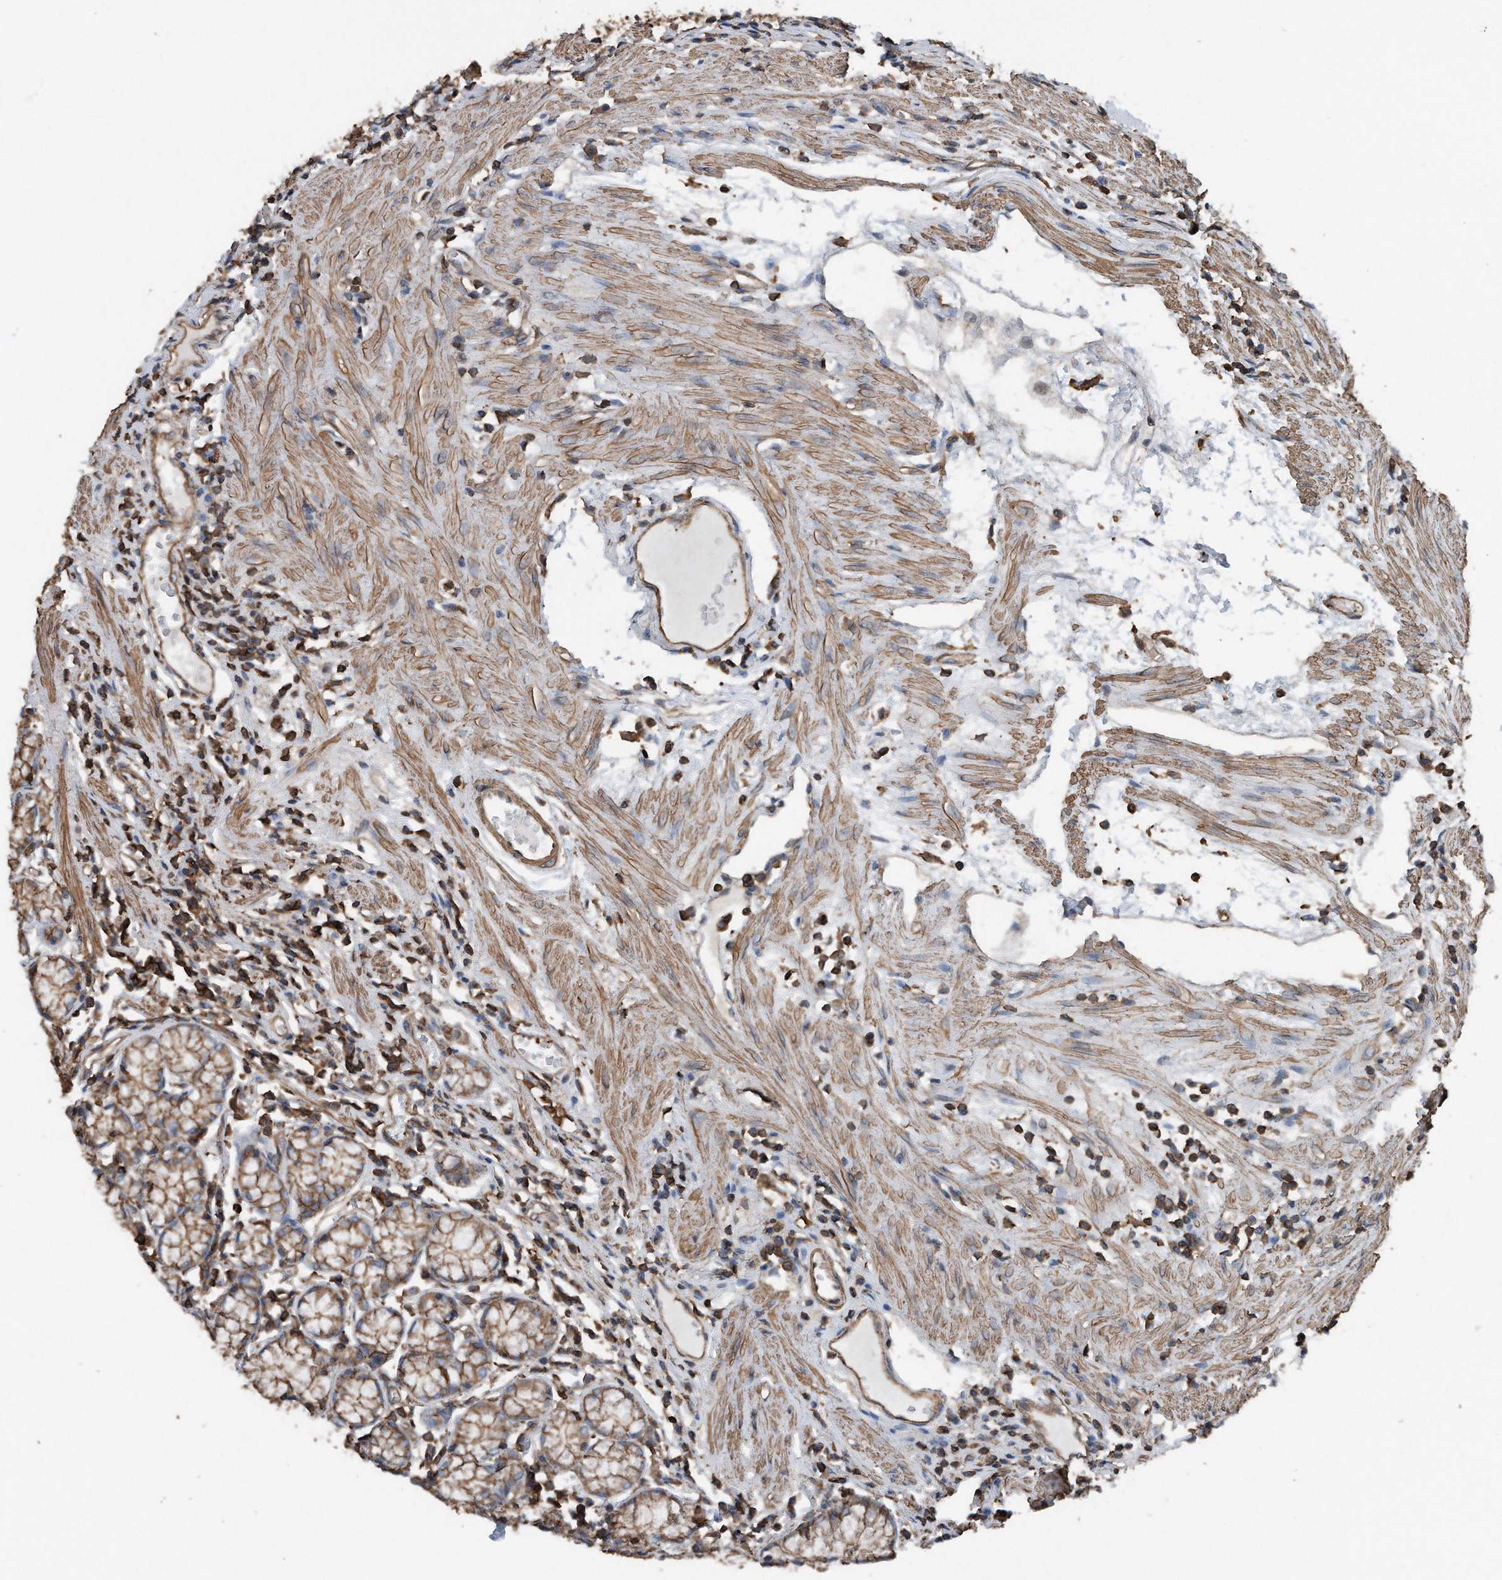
{"staining": {"intensity": "moderate", "quantity": ">75%", "location": "cytoplasmic/membranous"}, "tissue": "stomach", "cell_type": "Glandular cells", "image_type": "normal", "snomed": [{"axis": "morphology", "description": "Normal tissue, NOS"}, {"axis": "topography", "description": "Stomach"}], "caption": "Immunohistochemistry (IHC) of normal human stomach reveals medium levels of moderate cytoplasmic/membranous positivity in approximately >75% of glandular cells.", "gene": "RSPO3", "patient": {"sex": "male", "age": 55}}